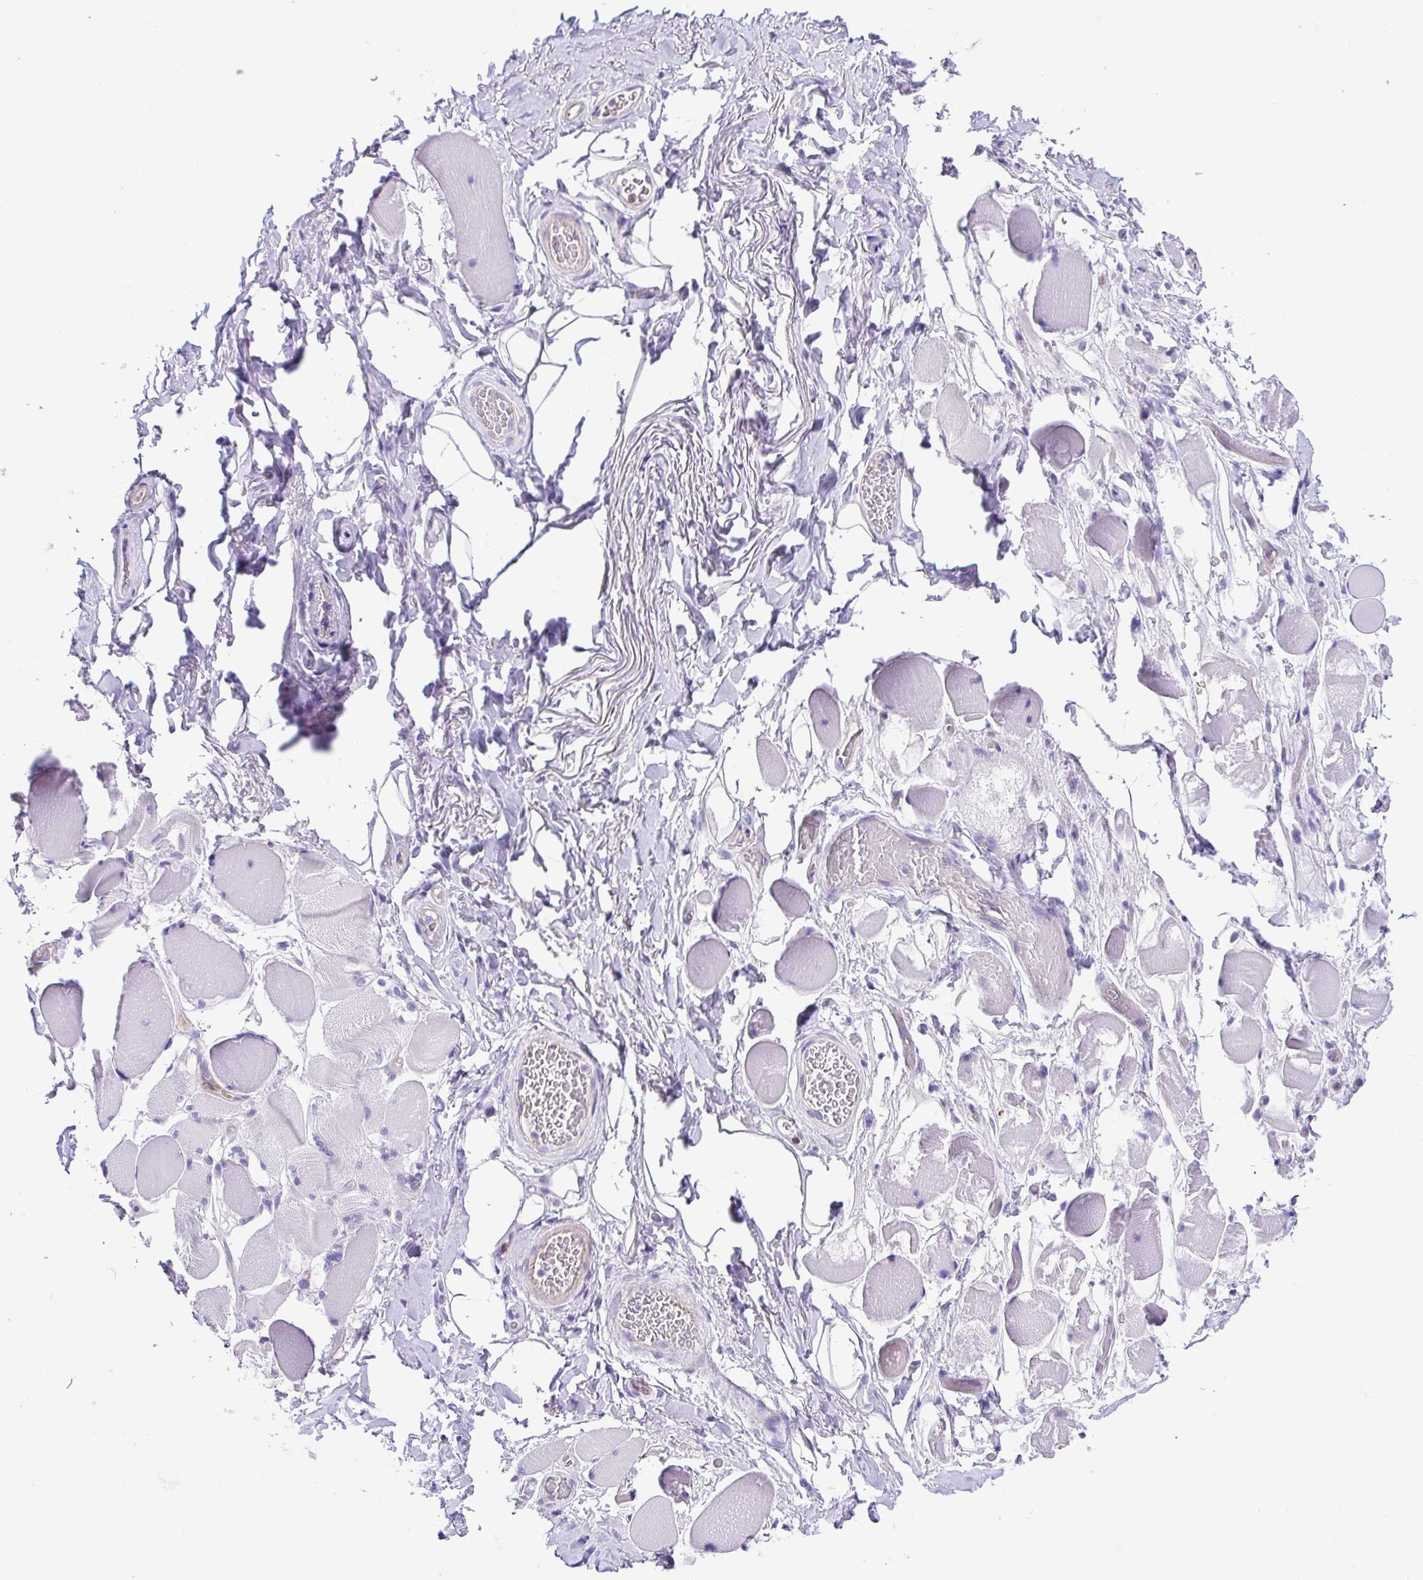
{"staining": {"intensity": "negative", "quantity": "none", "location": "none"}, "tissue": "skeletal muscle", "cell_type": "Myocytes", "image_type": "normal", "snomed": [{"axis": "morphology", "description": "Normal tissue, NOS"}, {"axis": "topography", "description": "Skeletal muscle"}, {"axis": "topography", "description": "Anal"}, {"axis": "topography", "description": "Peripheral nerve tissue"}], "caption": "DAB (3,3'-diaminobenzidine) immunohistochemical staining of benign human skeletal muscle demonstrates no significant staining in myocytes. Nuclei are stained in blue.", "gene": "CYP11B1", "patient": {"sex": "male", "age": 53}}